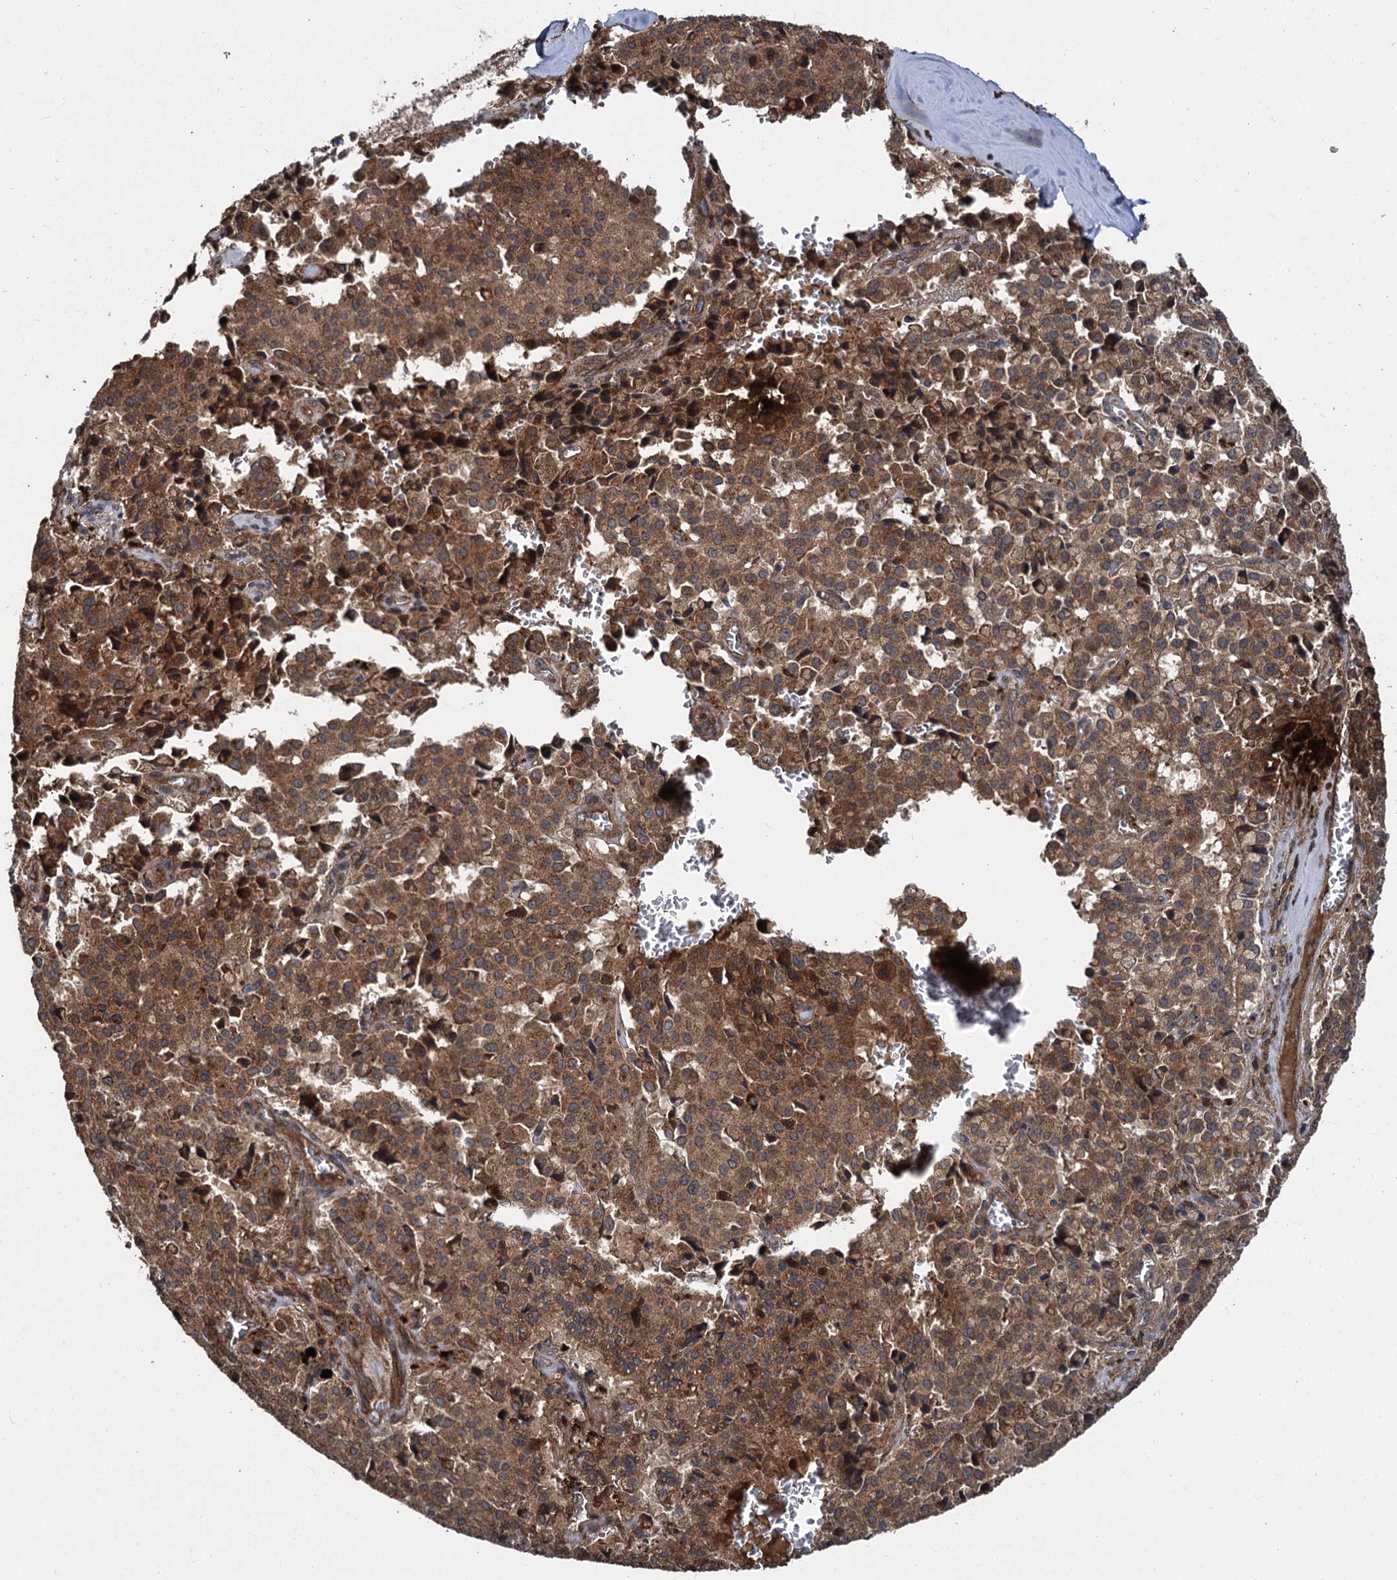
{"staining": {"intensity": "moderate", "quantity": ">75%", "location": "cytoplasmic/membranous"}, "tissue": "pancreatic cancer", "cell_type": "Tumor cells", "image_type": "cancer", "snomed": [{"axis": "morphology", "description": "Adenocarcinoma, NOS"}, {"axis": "topography", "description": "Pancreas"}], "caption": "Adenocarcinoma (pancreatic) tissue exhibits moderate cytoplasmic/membranous expression in approximately >75% of tumor cells, visualized by immunohistochemistry. Immunohistochemistry stains the protein of interest in brown and the nuclei are stained blue.", "gene": "BCL2L2", "patient": {"sex": "male", "age": 65}}